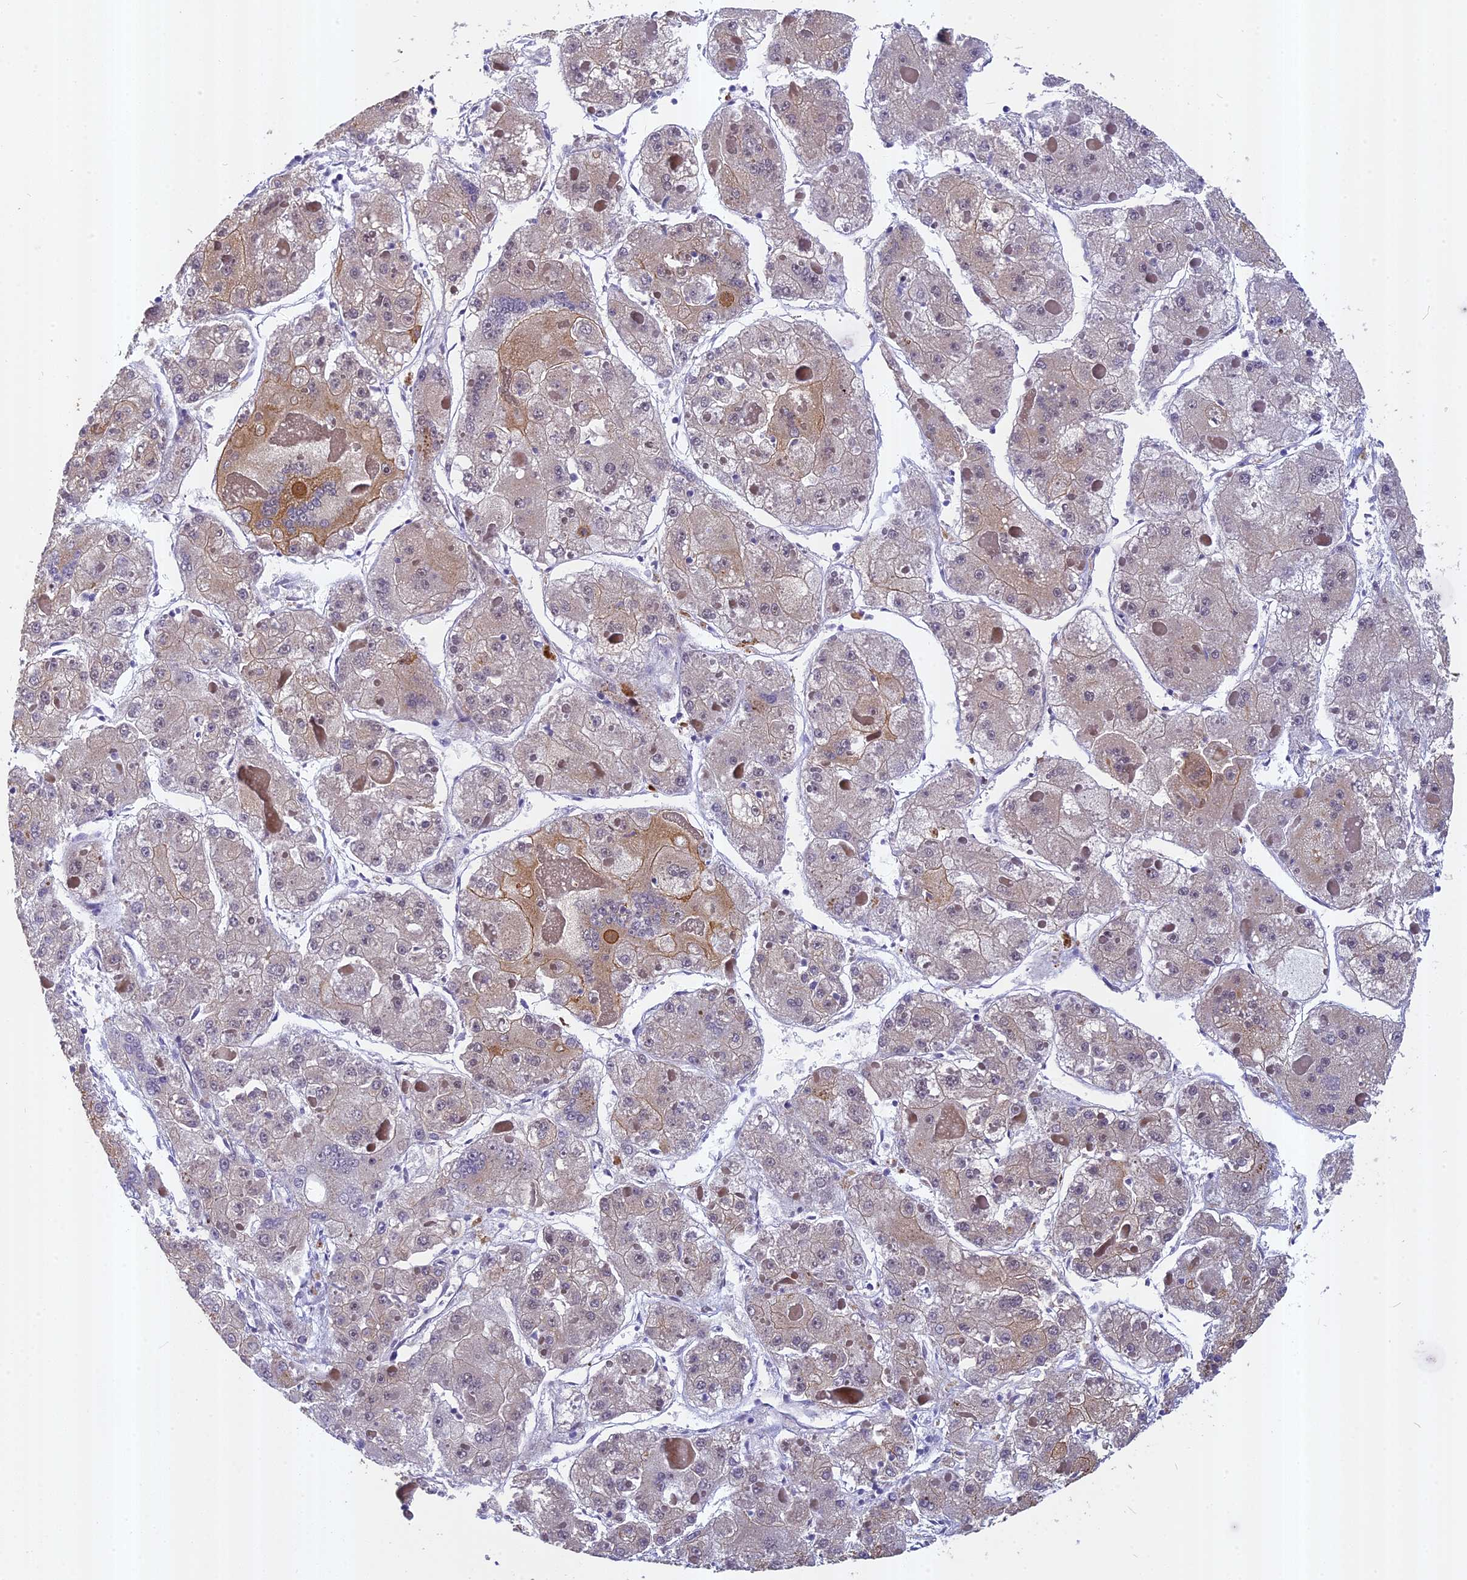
{"staining": {"intensity": "moderate", "quantity": "<25%", "location": "cytoplasmic/membranous"}, "tissue": "liver cancer", "cell_type": "Tumor cells", "image_type": "cancer", "snomed": [{"axis": "morphology", "description": "Carcinoma, Hepatocellular, NOS"}, {"axis": "topography", "description": "Liver"}], "caption": "Liver hepatocellular carcinoma tissue displays moderate cytoplasmic/membranous expression in about <25% of tumor cells (DAB IHC with brightfield microscopy, high magnification).", "gene": "ANKRD34B", "patient": {"sex": "female", "age": 73}}